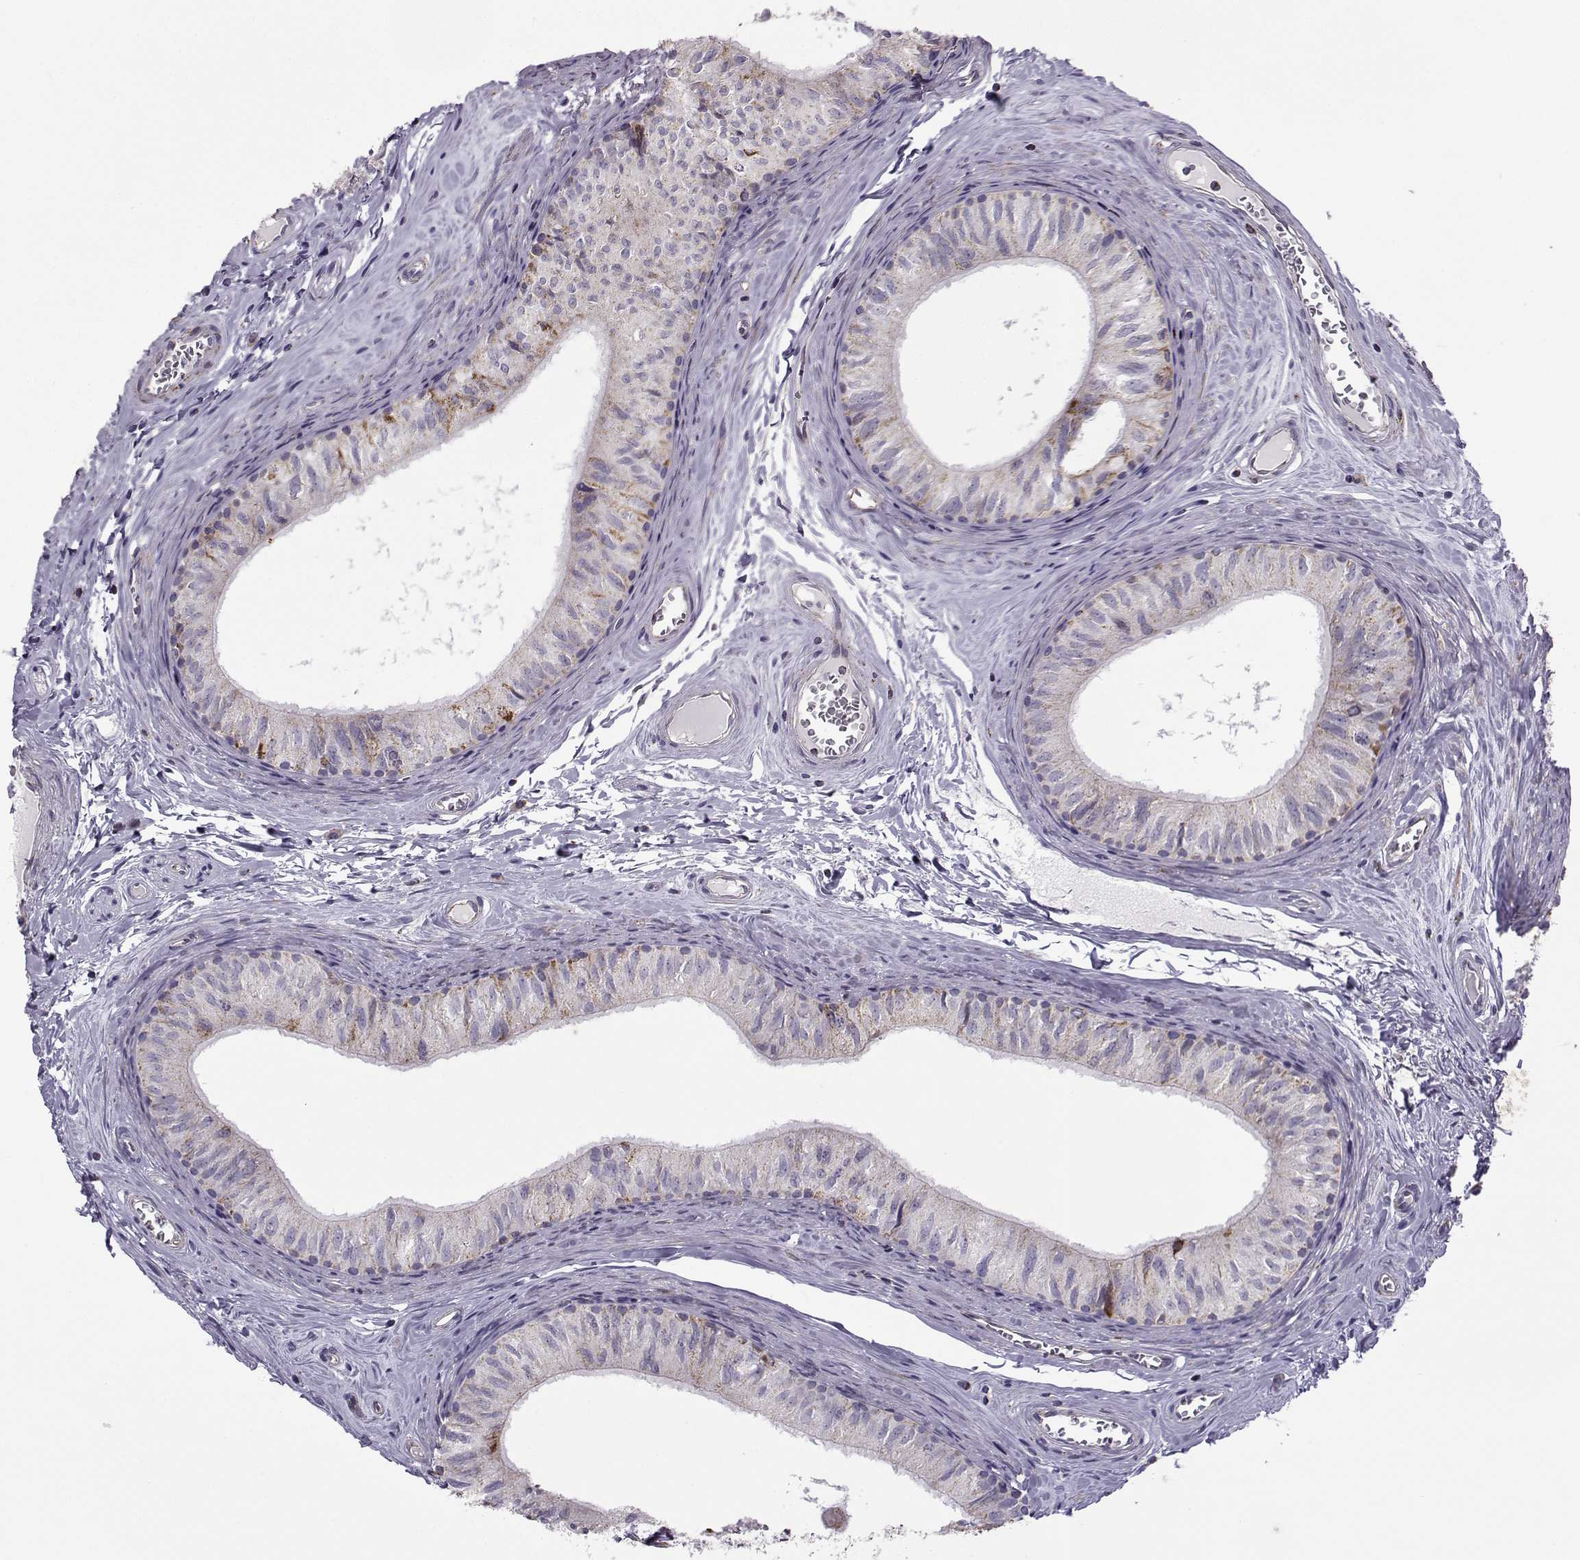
{"staining": {"intensity": "strong", "quantity": "<25%", "location": "cytoplasmic/membranous"}, "tissue": "epididymis", "cell_type": "Glandular cells", "image_type": "normal", "snomed": [{"axis": "morphology", "description": "Normal tissue, NOS"}, {"axis": "topography", "description": "Epididymis"}], "caption": "An IHC histopathology image of unremarkable tissue is shown. Protein staining in brown shows strong cytoplasmic/membranous positivity in epididymis within glandular cells.", "gene": "NECAB3", "patient": {"sex": "male", "age": 52}}